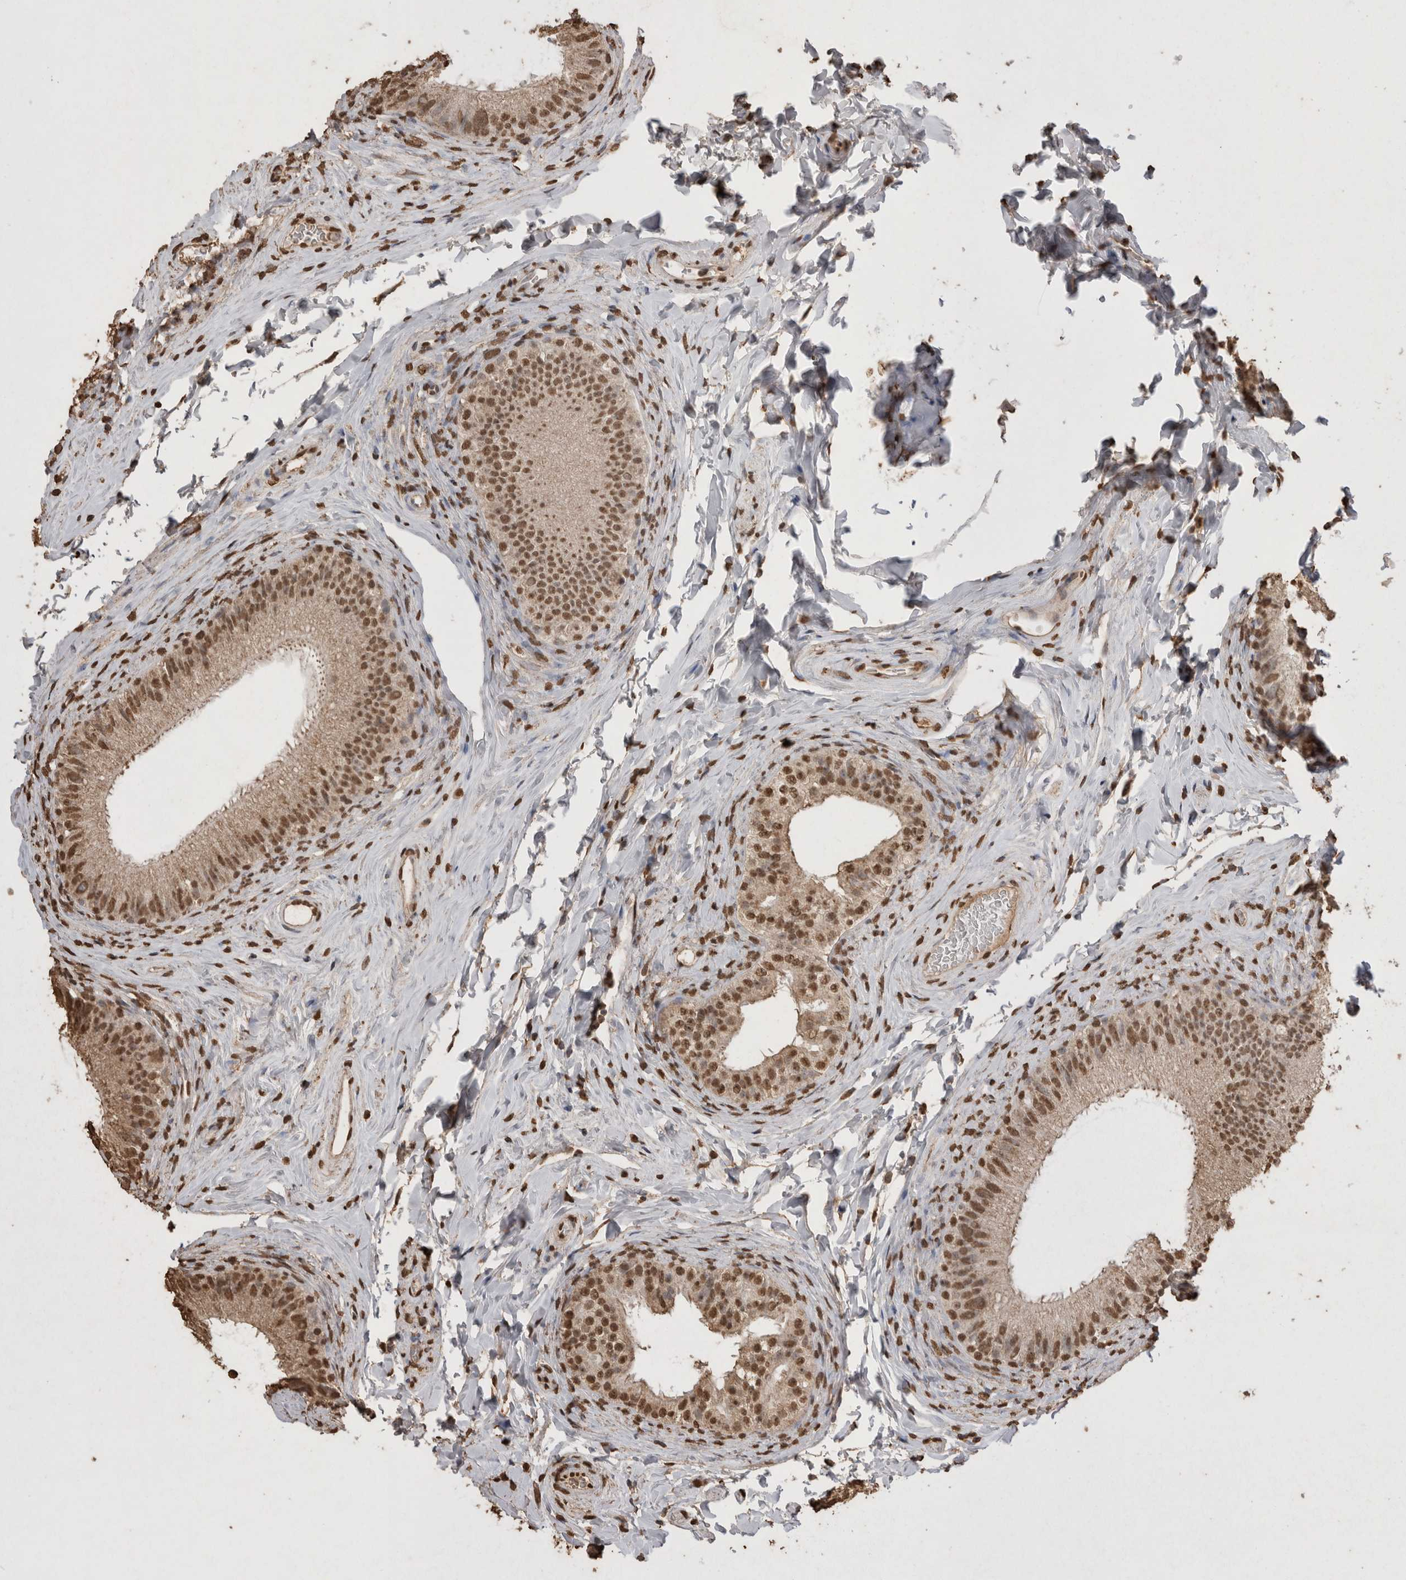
{"staining": {"intensity": "moderate", "quantity": ">75%", "location": "nuclear"}, "tissue": "epididymis", "cell_type": "Glandular cells", "image_type": "normal", "snomed": [{"axis": "morphology", "description": "Normal tissue, NOS"}, {"axis": "topography", "description": "Epididymis"}], "caption": "Unremarkable epididymis displays moderate nuclear positivity in approximately >75% of glandular cells, visualized by immunohistochemistry. The staining was performed using DAB to visualize the protein expression in brown, while the nuclei were stained in blue with hematoxylin (Magnification: 20x).", "gene": "POU5F1", "patient": {"sex": "male", "age": 49}}